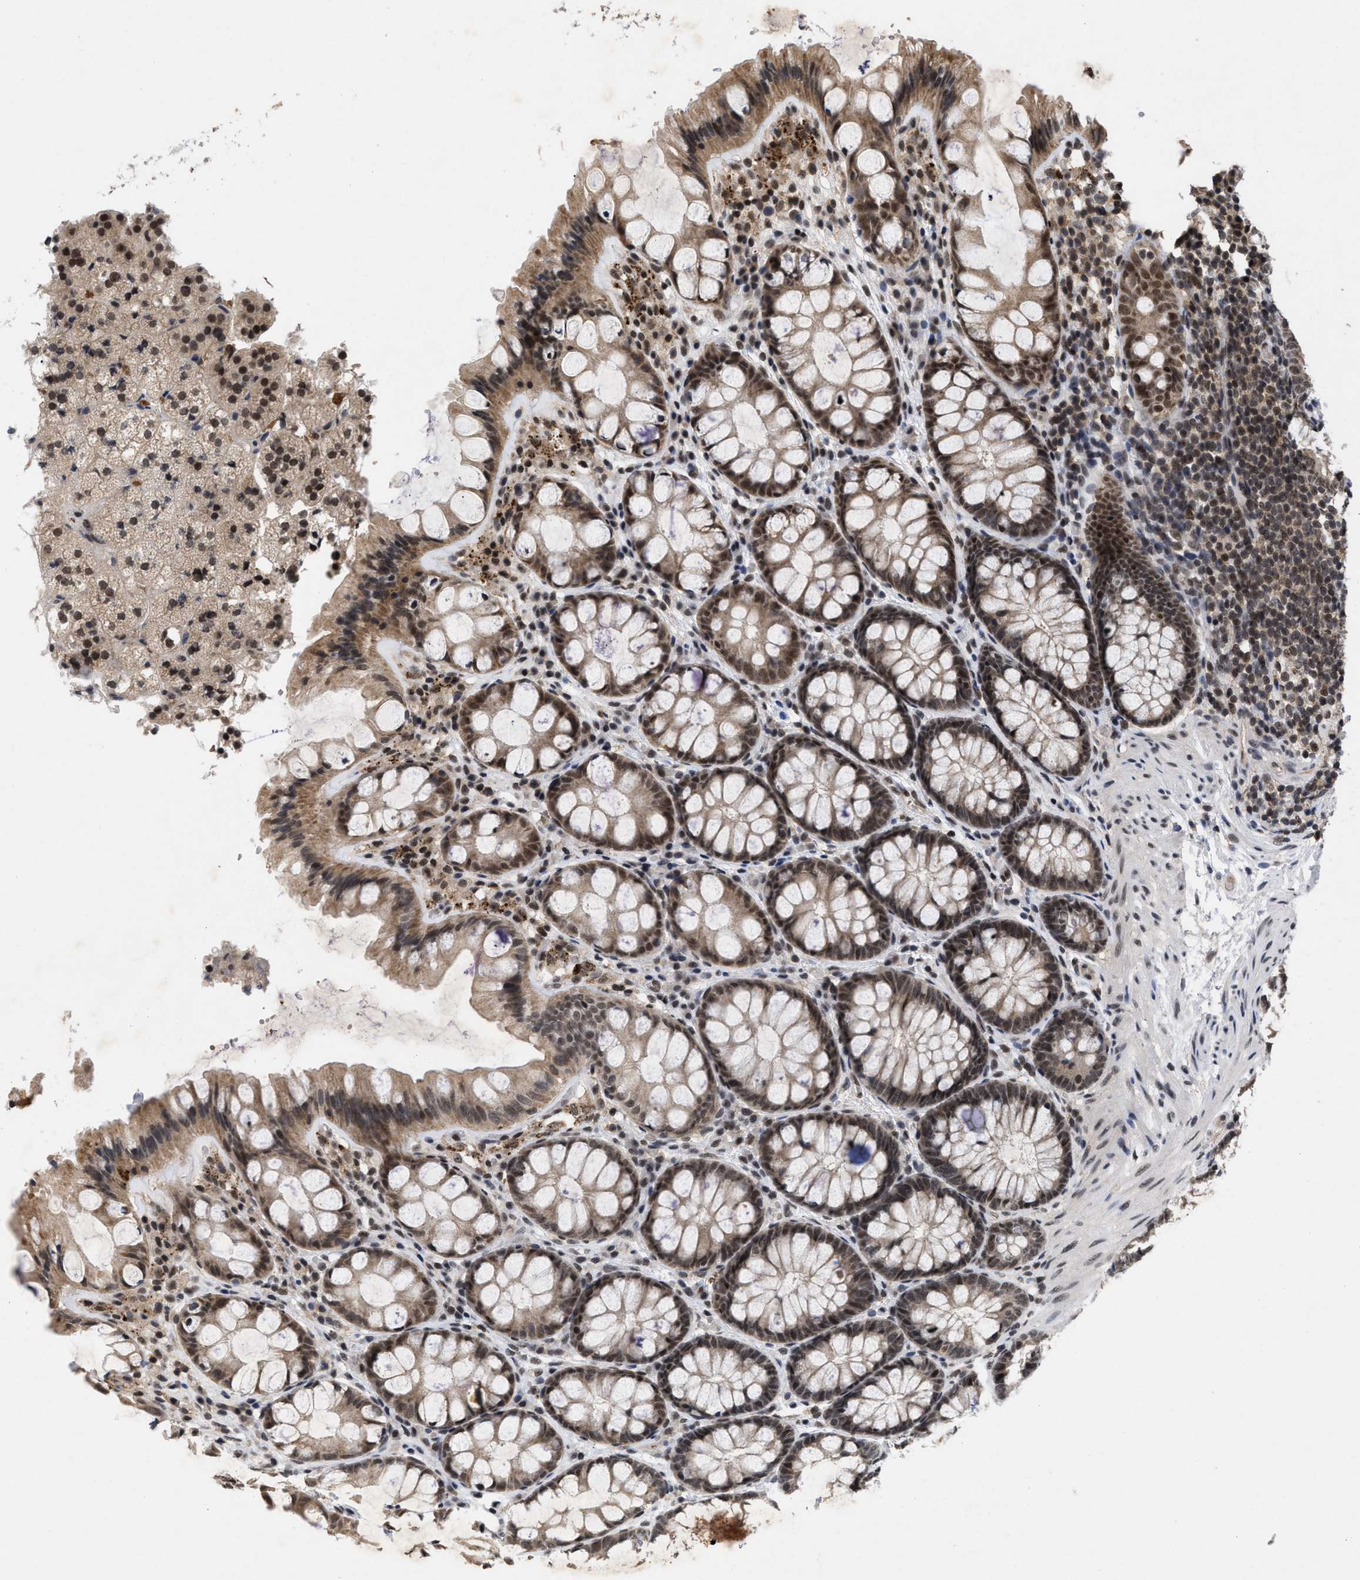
{"staining": {"intensity": "moderate", "quantity": ">75%", "location": "cytoplasmic/membranous,nuclear"}, "tissue": "colon", "cell_type": "Endothelial cells", "image_type": "normal", "snomed": [{"axis": "morphology", "description": "Normal tissue, NOS"}, {"axis": "topography", "description": "Colon"}], "caption": "IHC histopathology image of normal colon stained for a protein (brown), which shows medium levels of moderate cytoplasmic/membranous,nuclear staining in approximately >75% of endothelial cells.", "gene": "ZNF346", "patient": {"sex": "male", "age": 47}}